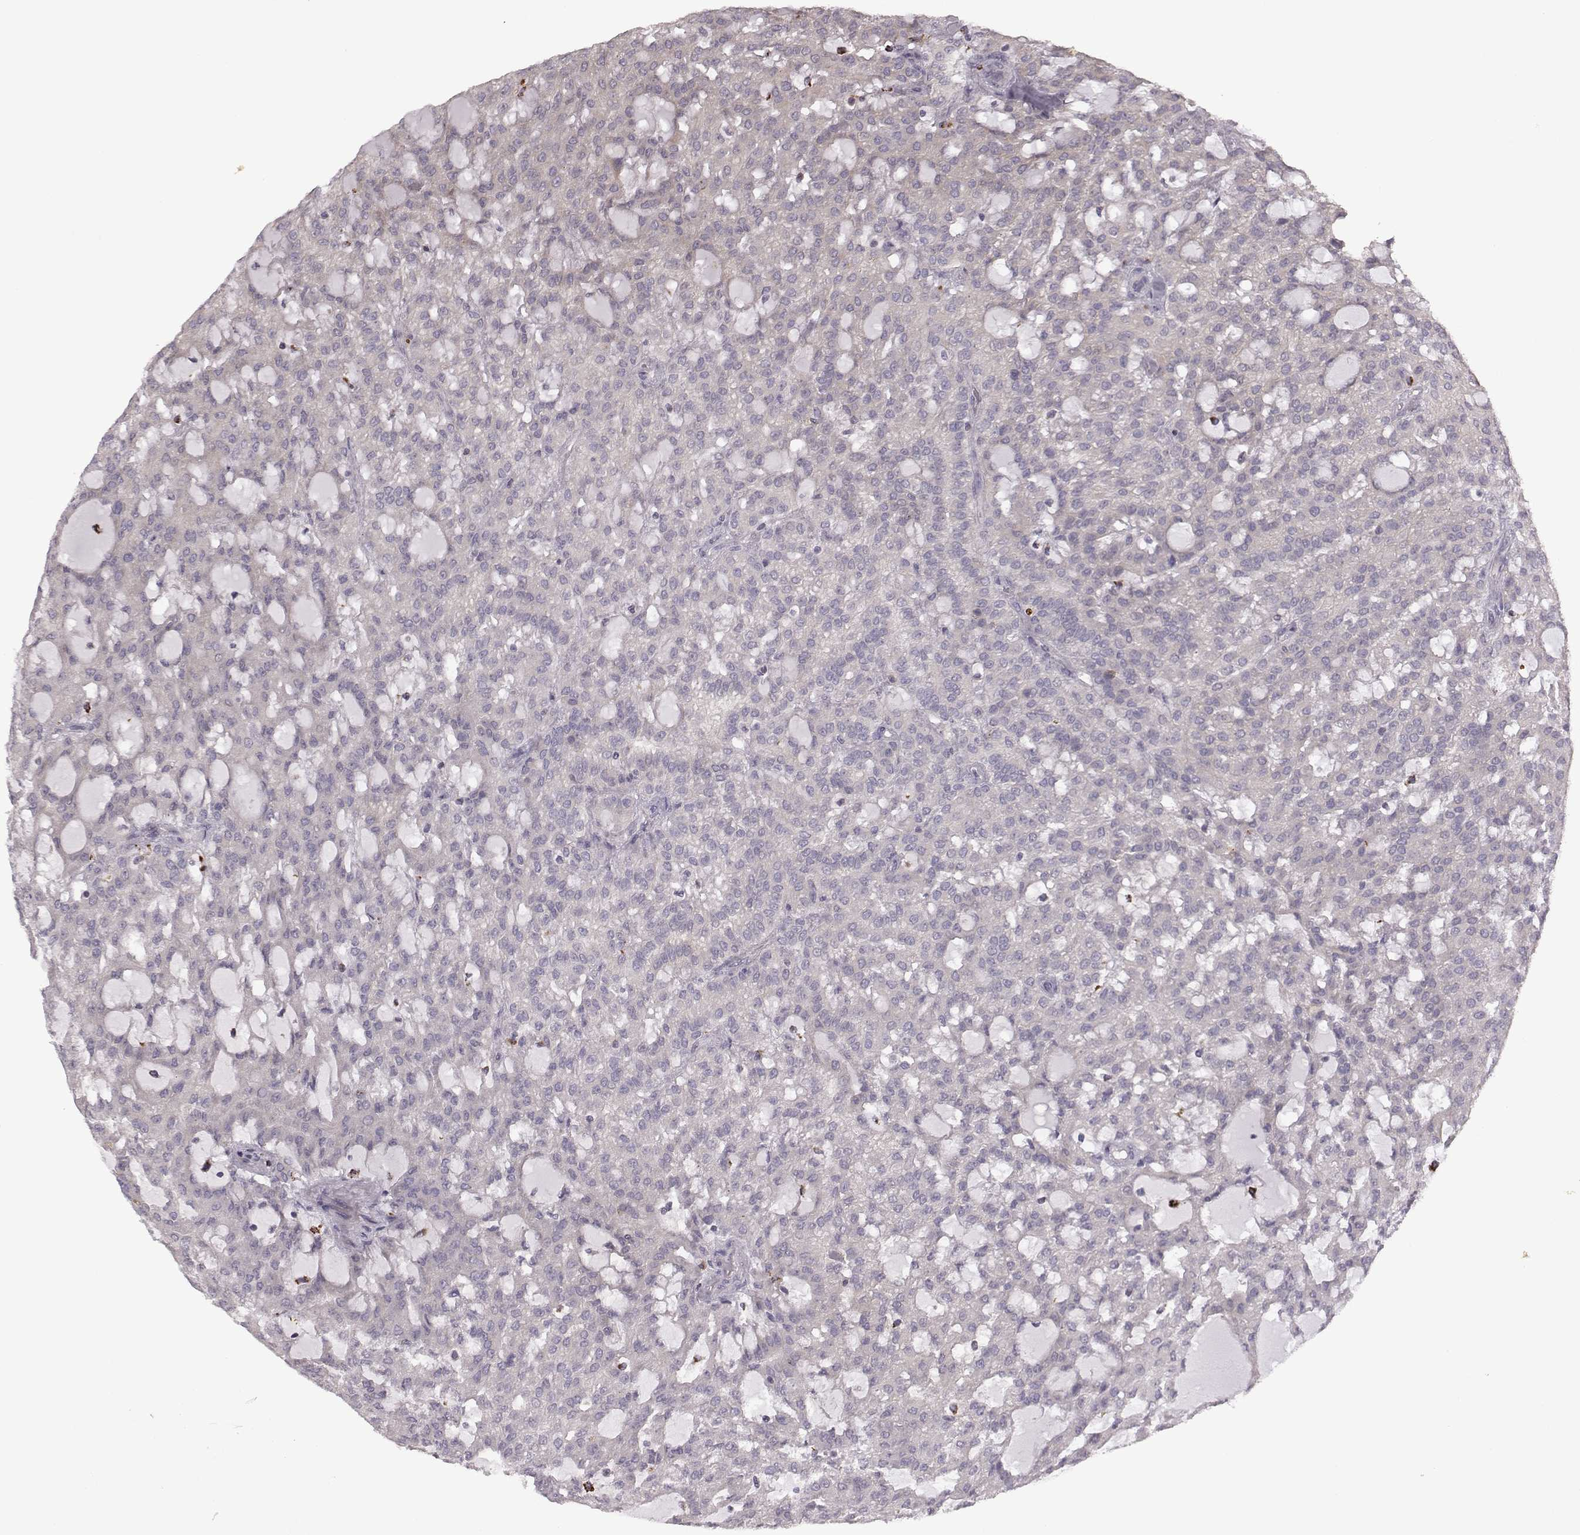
{"staining": {"intensity": "negative", "quantity": "none", "location": "none"}, "tissue": "renal cancer", "cell_type": "Tumor cells", "image_type": "cancer", "snomed": [{"axis": "morphology", "description": "Adenocarcinoma, NOS"}, {"axis": "topography", "description": "Kidney"}], "caption": "An immunohistochemistry histopathology image of renal cancer (adenocarcinoma) is shown. There is no staining in tumor cells of renal cancer (adenocarcinoma).", "gene": "BICDL1", "patient": {"sex": "male", "age": 63}}